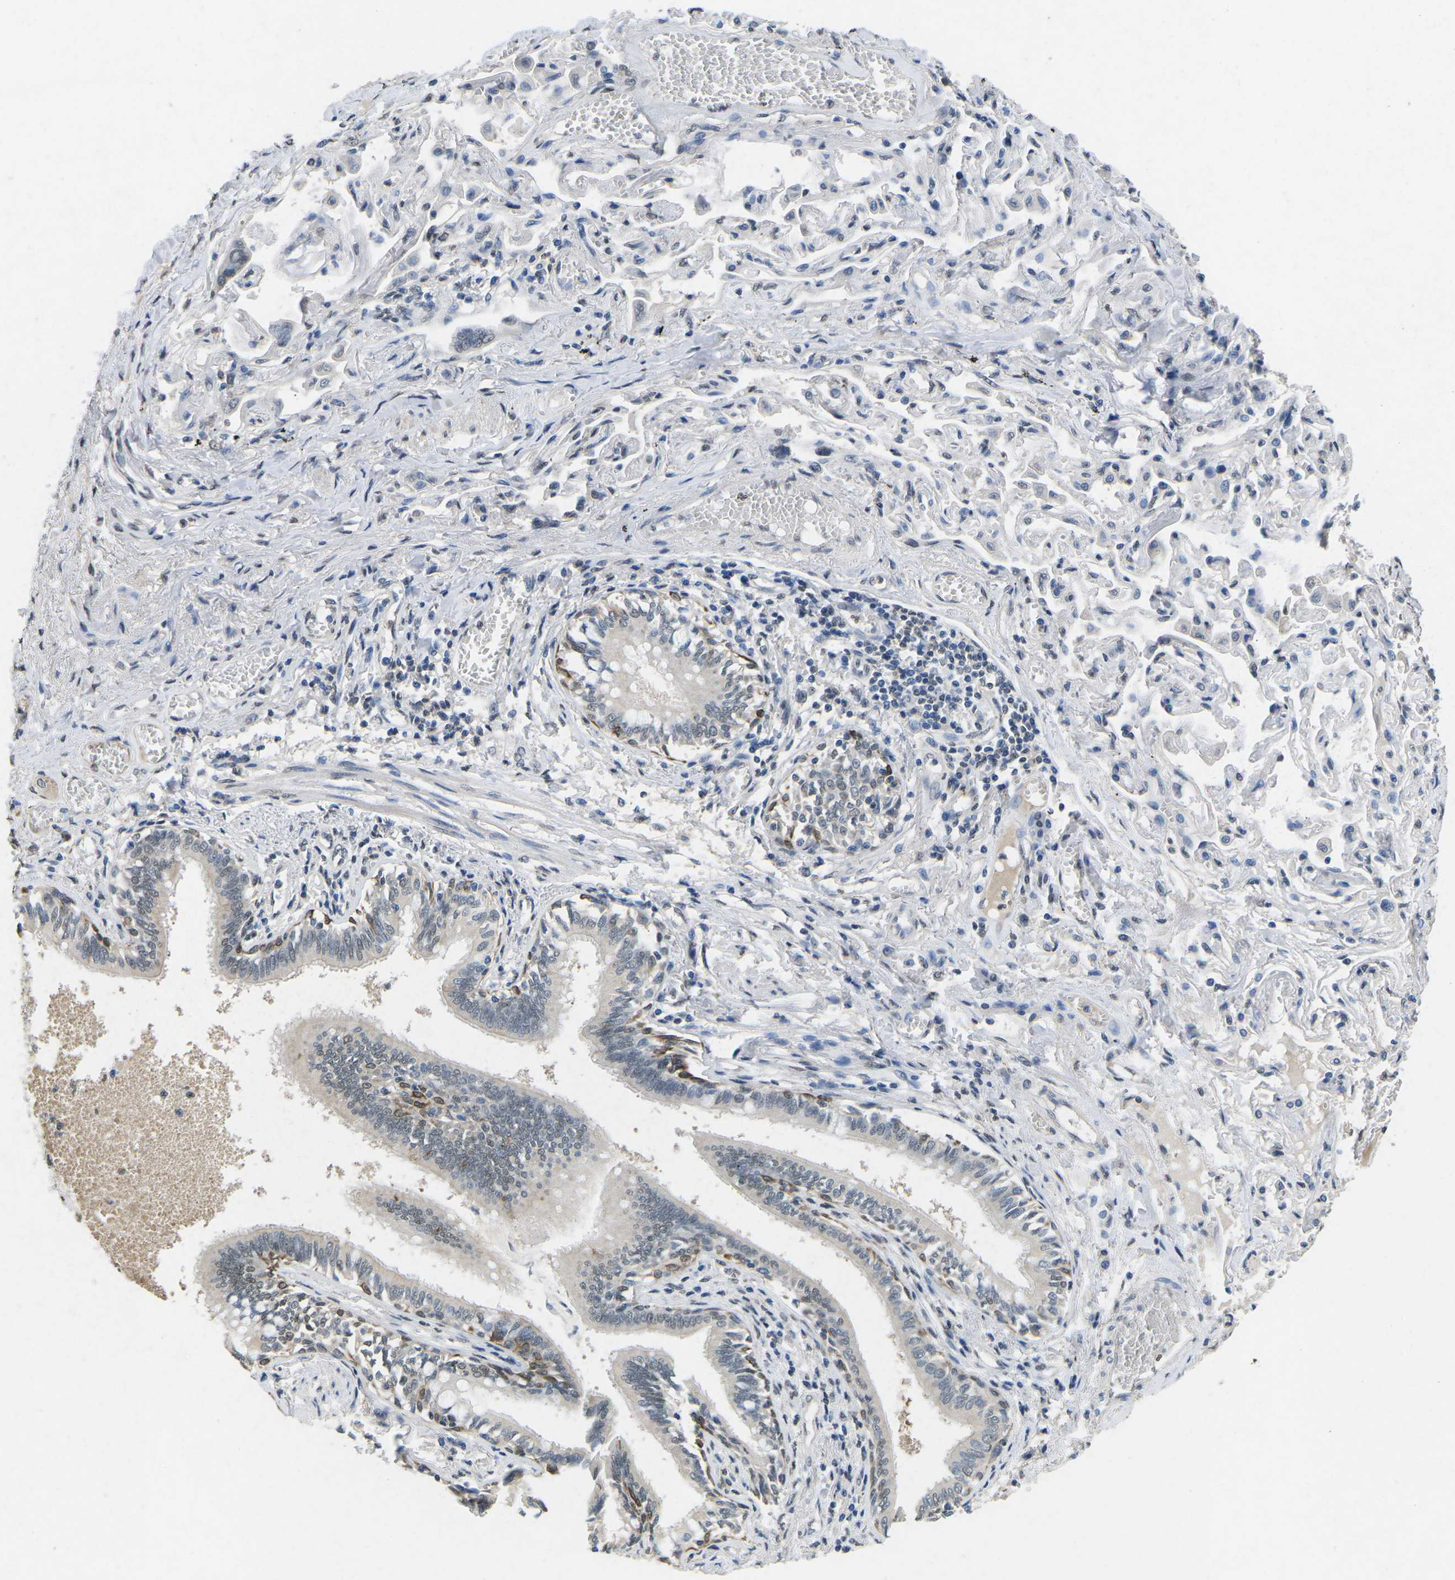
{"staining": {"intensity": "moderate", "quantity": ">75%", "location": "cytoplasmic/membranous"}, "tissue": "bronchus", "cell_type": "Respiratory epithelial cells", "image_type": "normal", "snomed": [{"axis": "morphology", "description": "Normal tissue, NOS"}, {"axis": "morphology", "description": "Inflammation, NOS"}, {"axis": "topography", "description": "Cartilage tissue"}, {"axis": "topography", "description": "Lung"}], "caption": "Respiratory epithelial cells show medium levels of moderate cytoplasmic/membranous expression in about >75% of cells in benign bronchus.", "gene": "SCNN1B", "patient": {"sex": "male", "age": 71}}